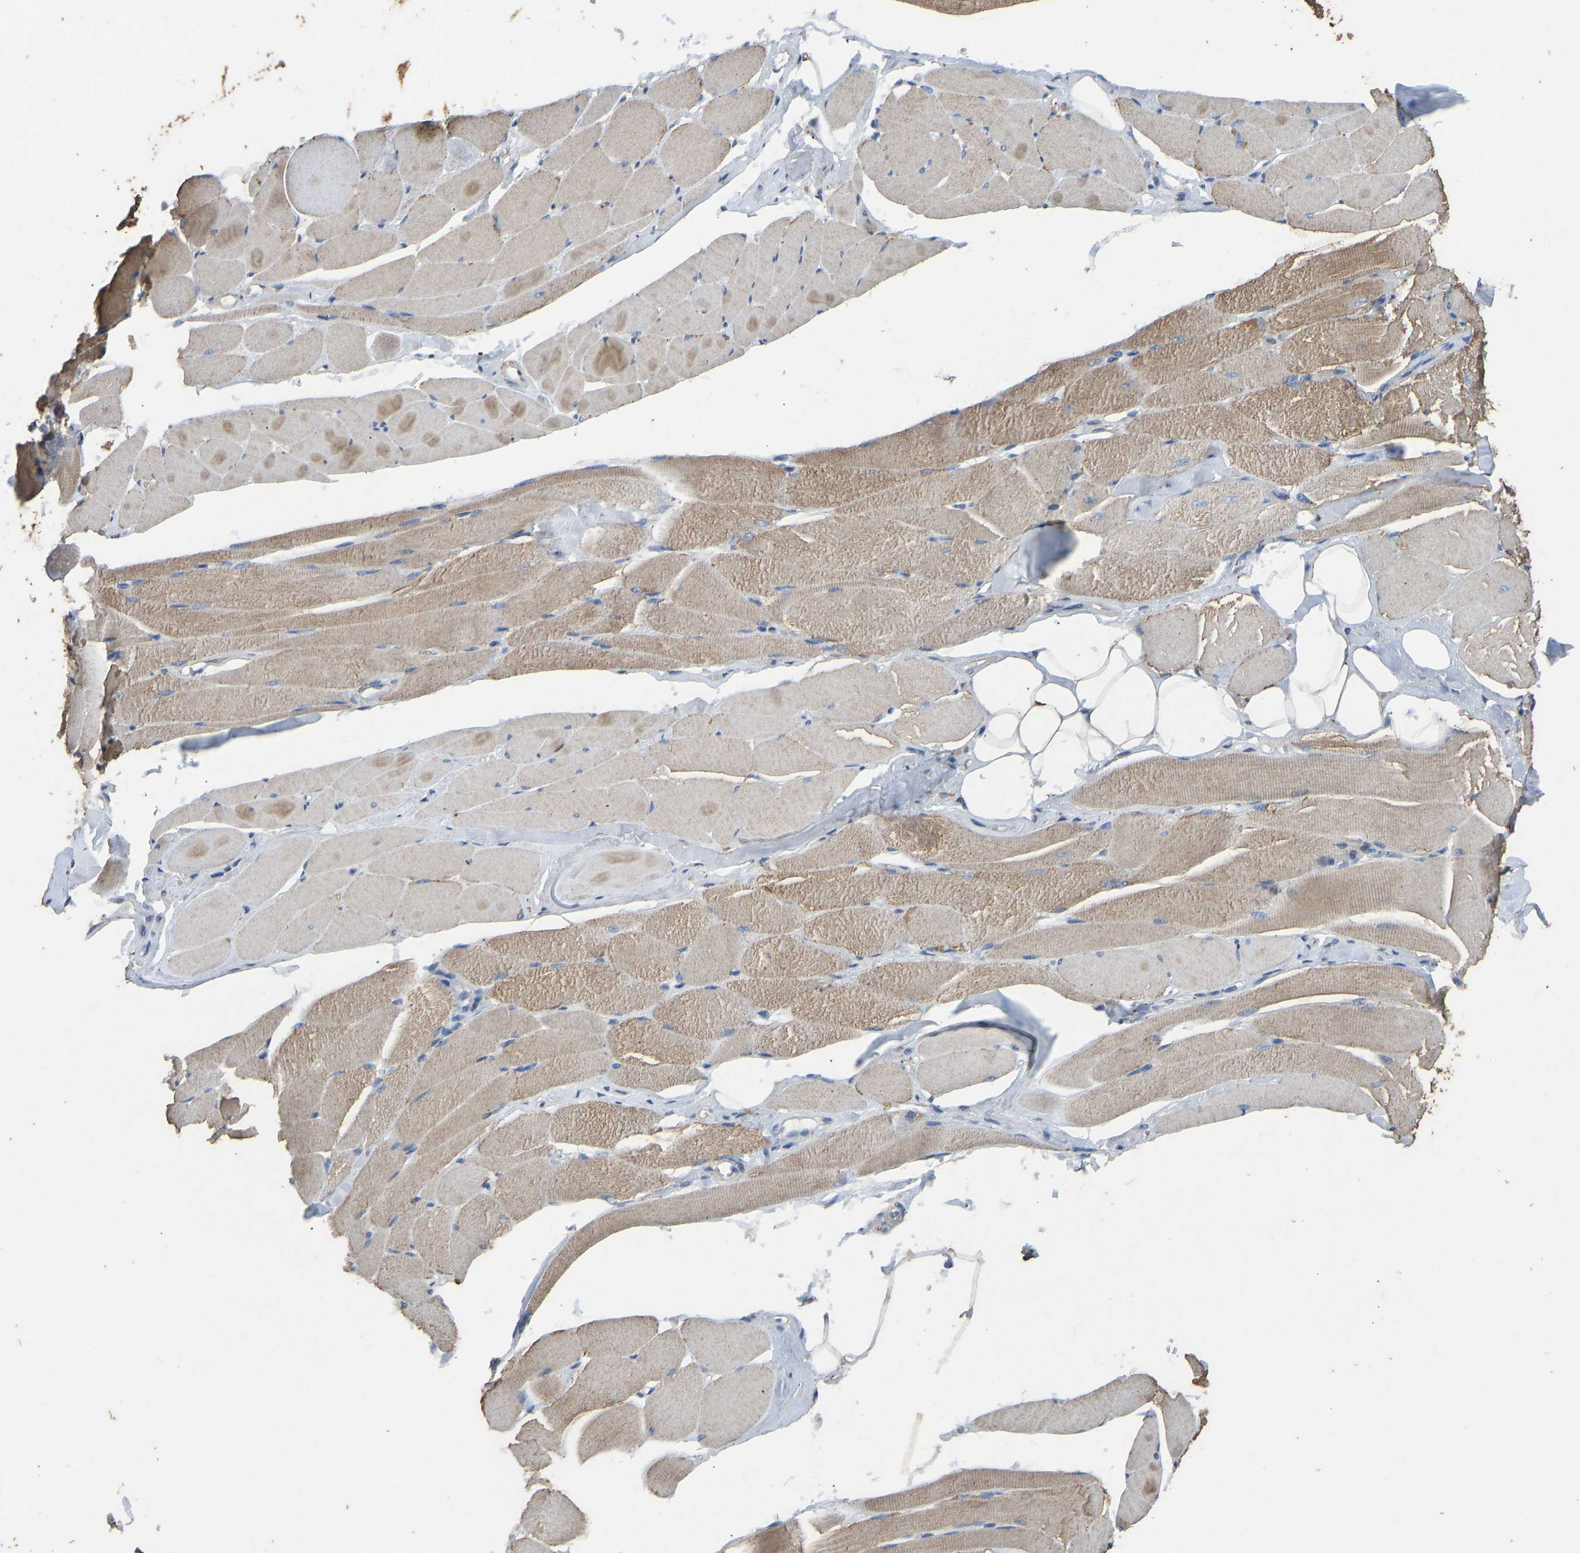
{"staining": {"intensity": "moderate", "quantity": ">75%", "location": "cytoplasmic/membranous"}, "tissue": "skeletal muscle", "cell_type": "Myocytes", "image_type": "normal", "snomed": [{"axis": "morphology", "description": "Normal tissue, NOS"}, {"axis": "topography", "description": "Skeletal muscle"}, {"axis": "topography", "description": "Peripheral nerve tissue"}], "caption": "DAB immunohistochemical staining of normal skeletal muscle displays moderate cytoplasmic/membranous protein staining in about >75% of myocytes.", "gene": "CIDEC", "patient": {"sex": "female", "age": 84}}